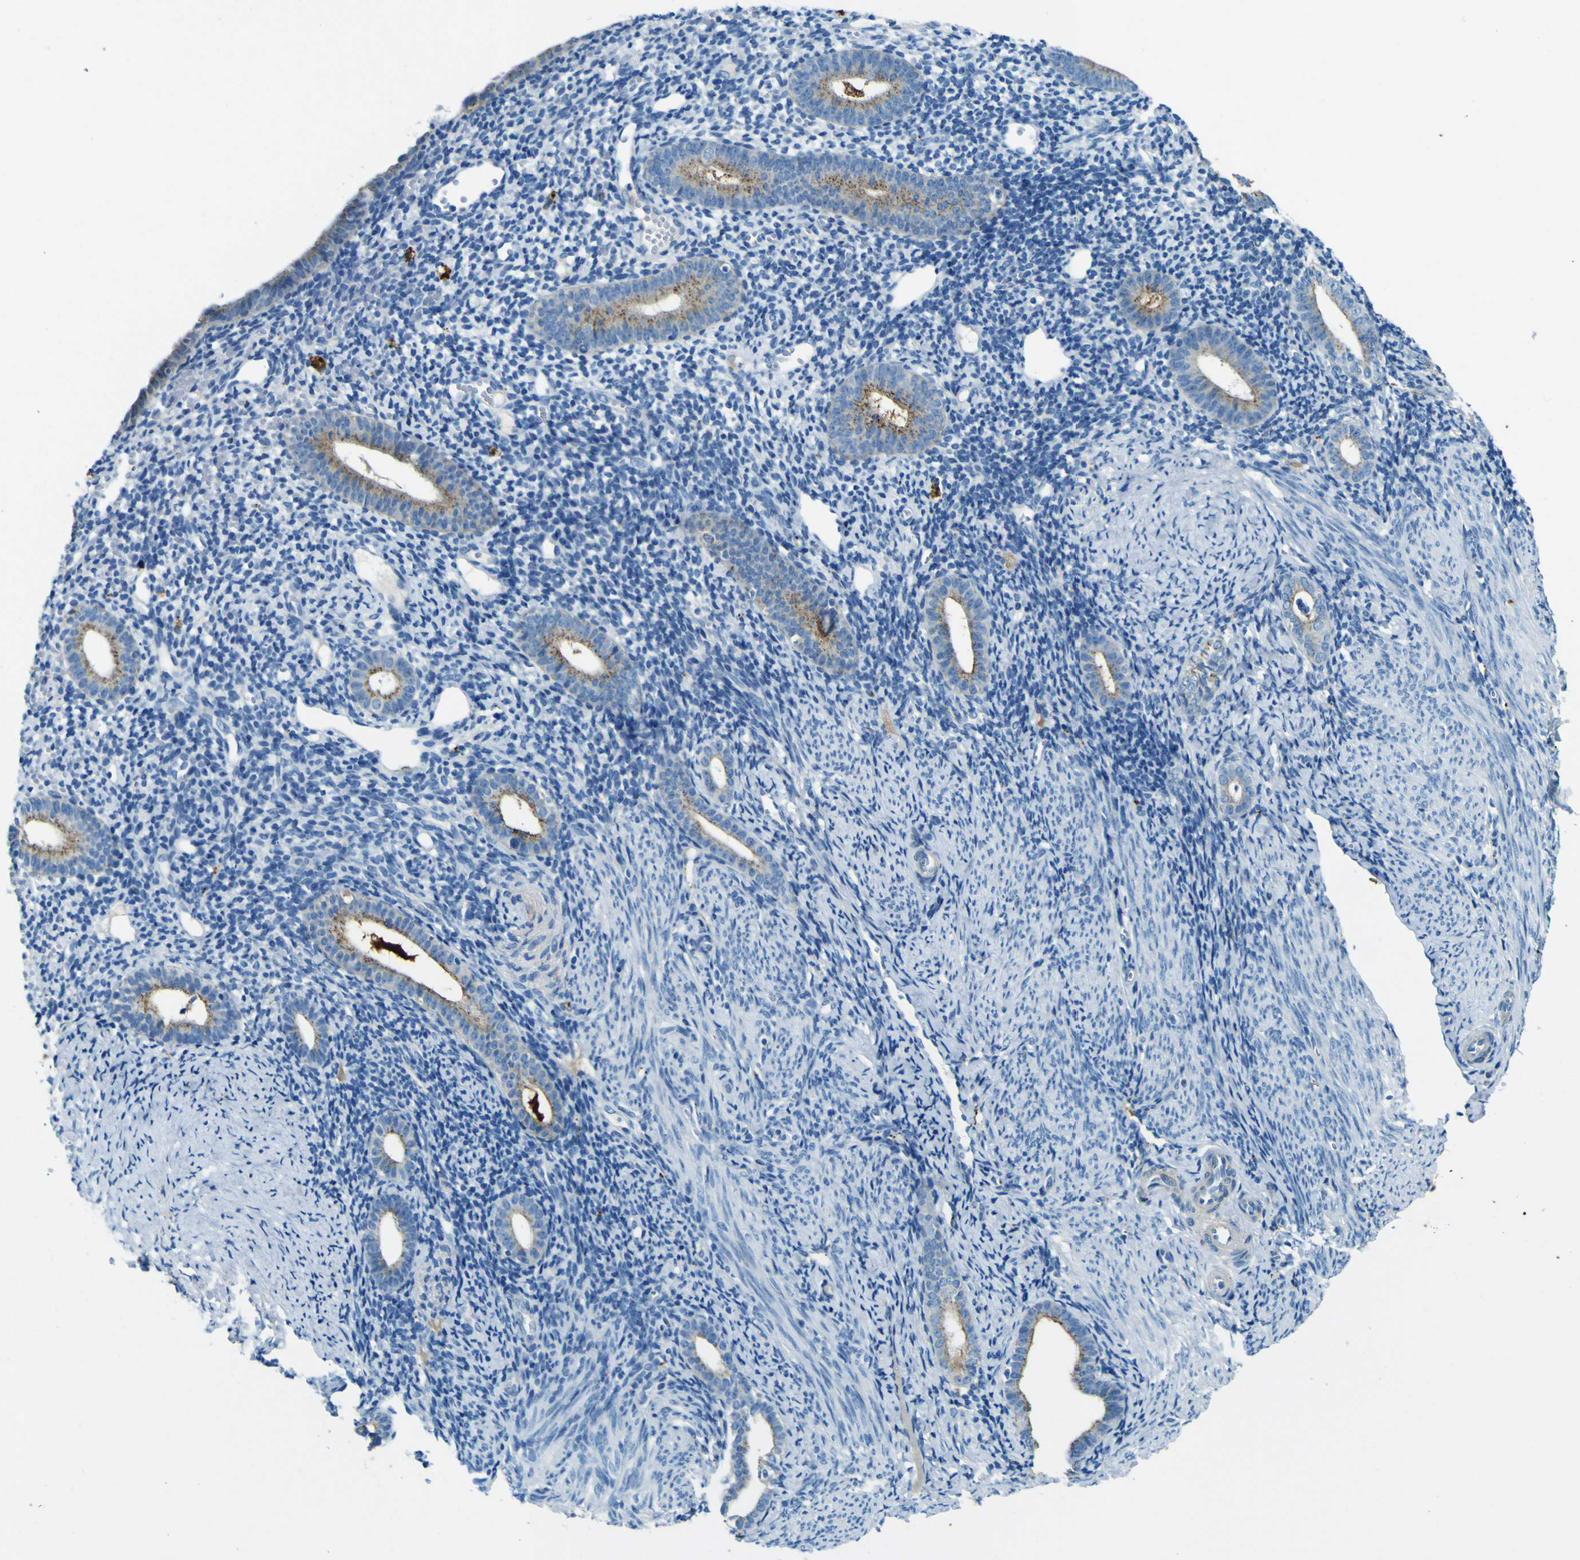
{"staining": {"intensity": "negative", "quantity": "none", "location": "none"}, "tissue": "endometrium", "cell_type": "Cells in endometrial stroma", "image_type": "normal", "snomed": [{"axis": "morphology", "description": "Normal tissue, NOS"}, {"axis": "topography", "description": "Endometrium"}], "caption": "Immunohistochemistry of normal endometrium shows no expression in cells in endometrial stroma.", "gene": "PDE9A", "patient": {"sex": "female", "age": 50}}